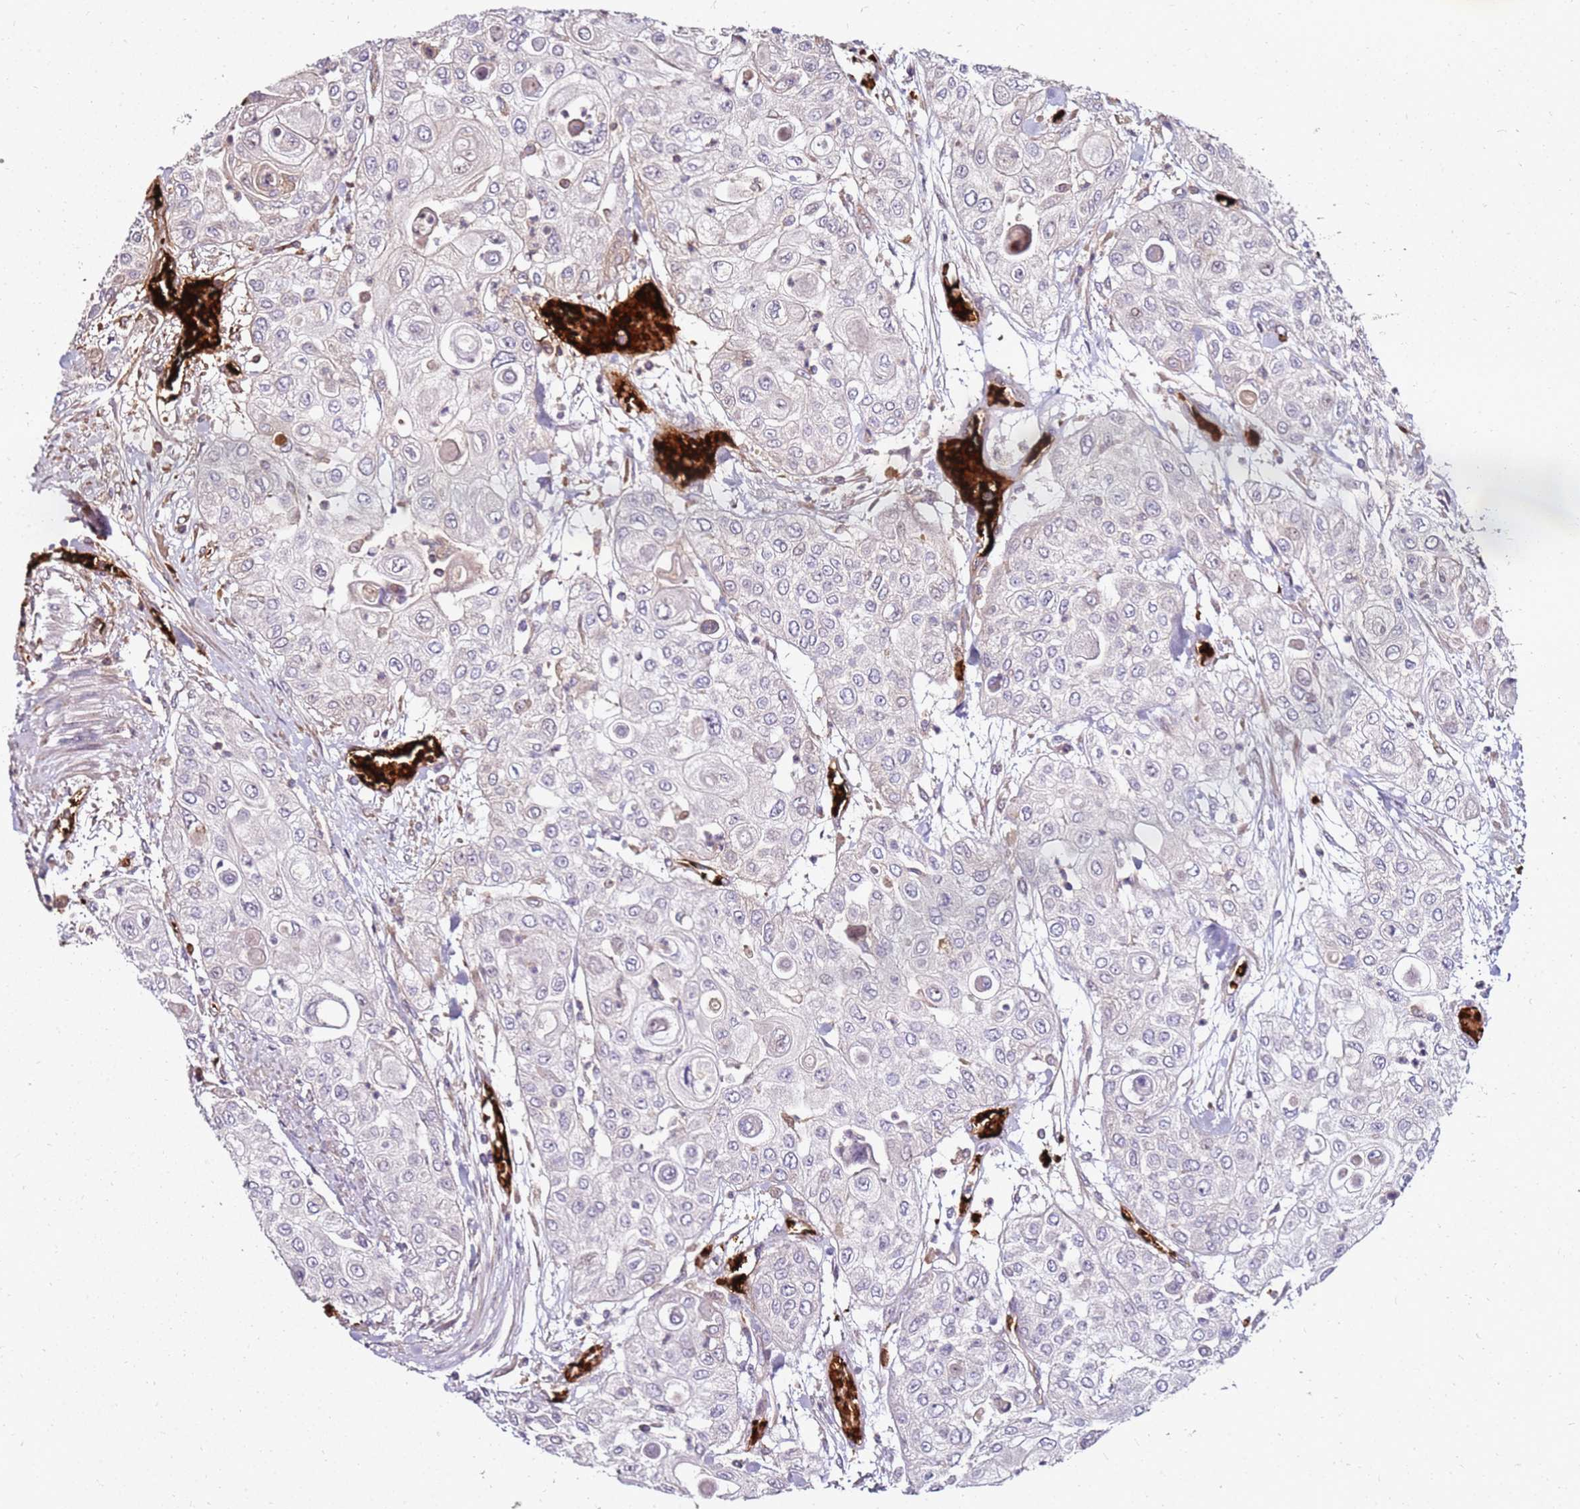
{"staining": {"intensity": "negative", "quantity": "none", "location": "none"}, "tissue": "urothelial cancer", "cell_type": "Tumor cells", "image_type": "cancer", "snomed": [{"axis": "morphology", "description": "Urothelial carcinoma, High grade"}, {"axis": "topography", "description": "Urinary bladder"}], "caption": "The image displays no staining of tumor cells in urothelial carcinoma (high-grade).", "gene": "RNF11", "patient": {"sex": "female", "age": 79}}